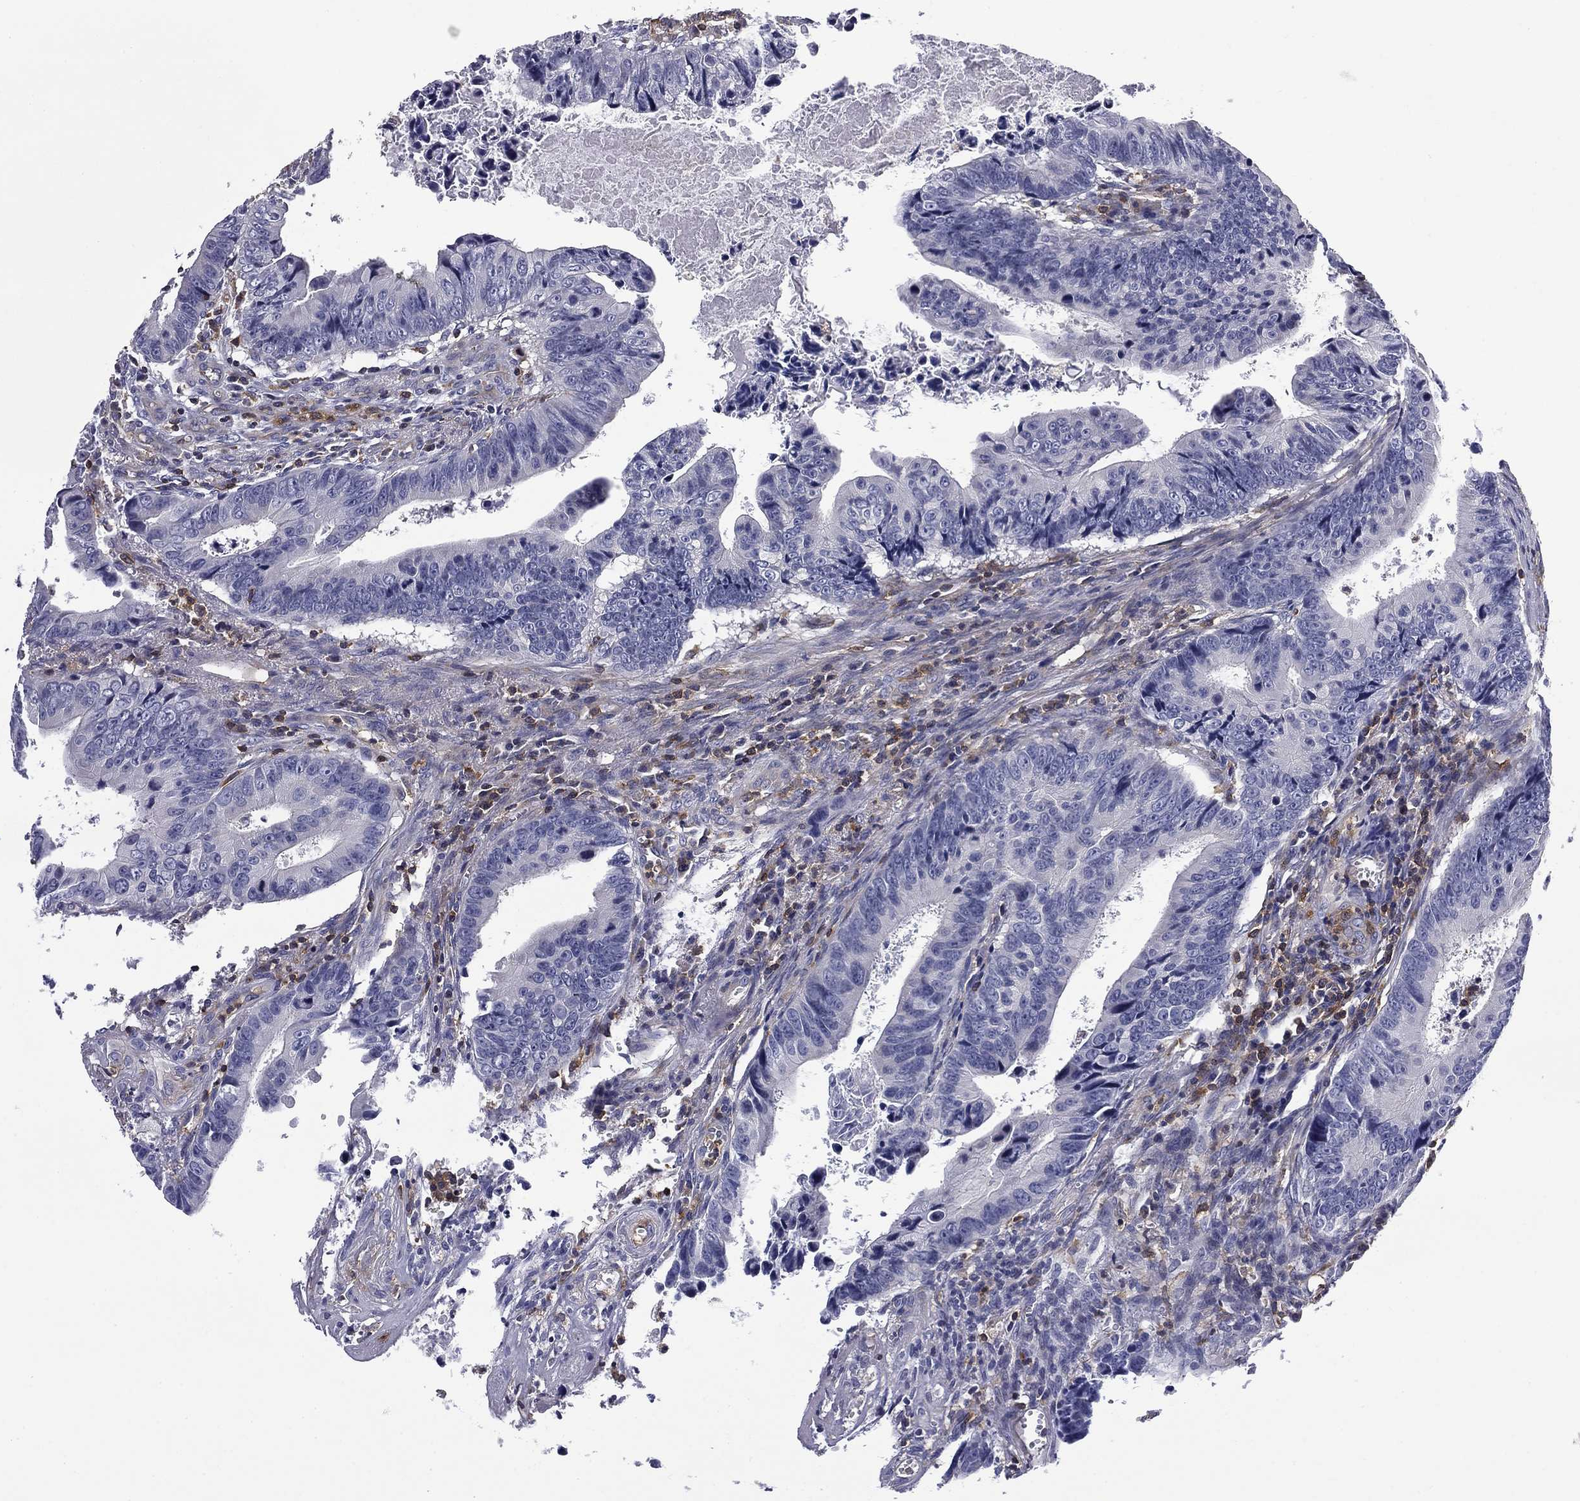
{"staining": {"intensity": "negative", "quantity": "none", "location": "none"}, "tissue": "colorectal cancer", "cell_type": "Tumor cells", "image_type": "cancer", "snomed": [{"axis": "morphology", "description": "Adenocarcinoma, NOS"}, {"axis": "topography", "description": "Colon"}], "caption": "Colorectal cancer stained for a protein using IHC displays no staining tumor cells.", "gene": "ARHGAP45", "patient": {"sex": "female", "age": 87}}